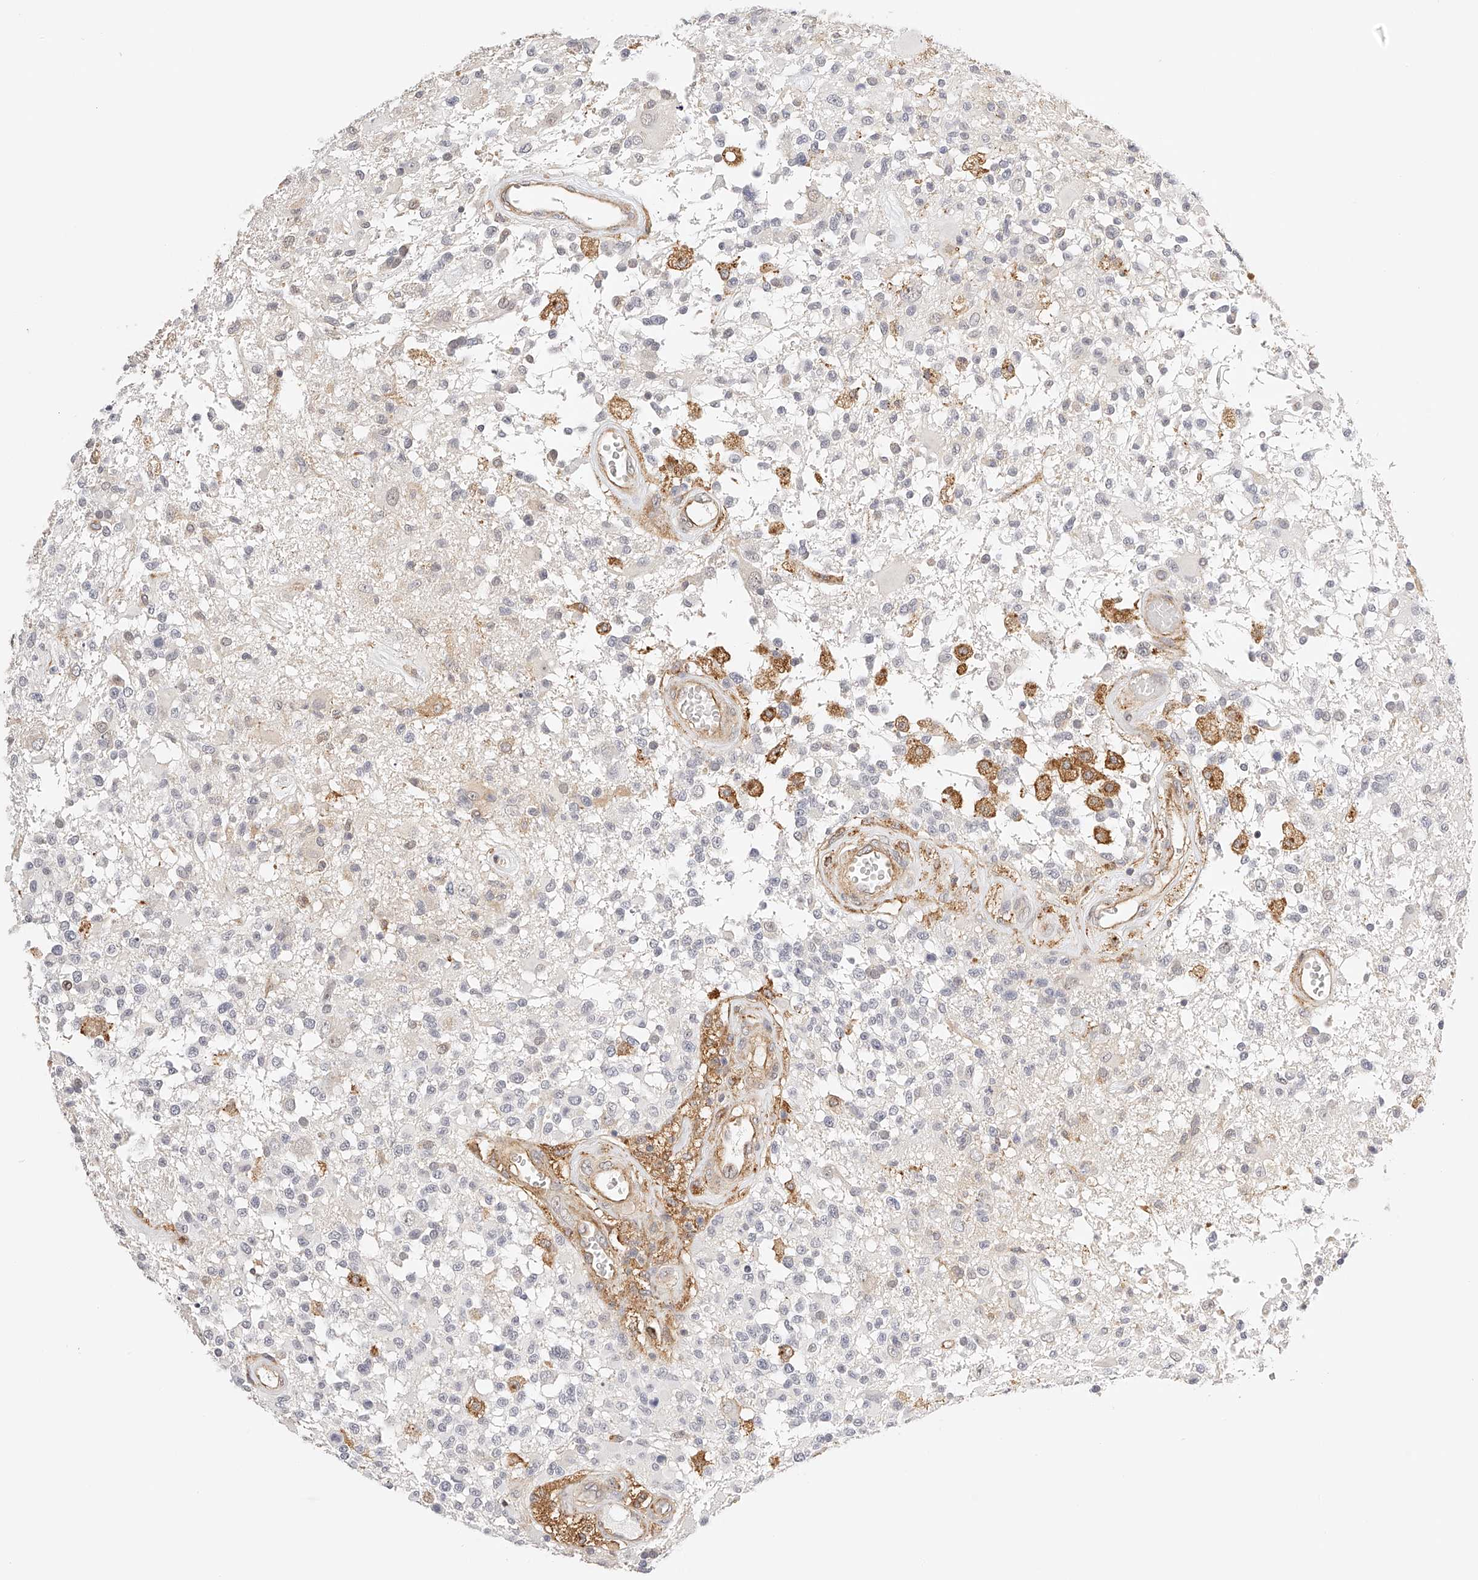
{"staining": {"intensity": "negative", "quantity": "none", "location": "none"}, "tissue": "glioma", "cell_type": "Tumor cells", "image_type": "cancer", "snomed": [{"axis": "morphology", "description": "Glioma, malignant, High grade"}, {"axis": "morphology", "description": "Glioblastoma, NOS"}, {"axis": "topography", "description": "Brain"}], "caption": "An immunohistochemistry photomicrograph of malignant high-grade glioma is shown. There is no staining in tumor cells of malignant high-grade glioma.", "gene": "SYNC", "patient": {"sex": "male", "age": 60}}